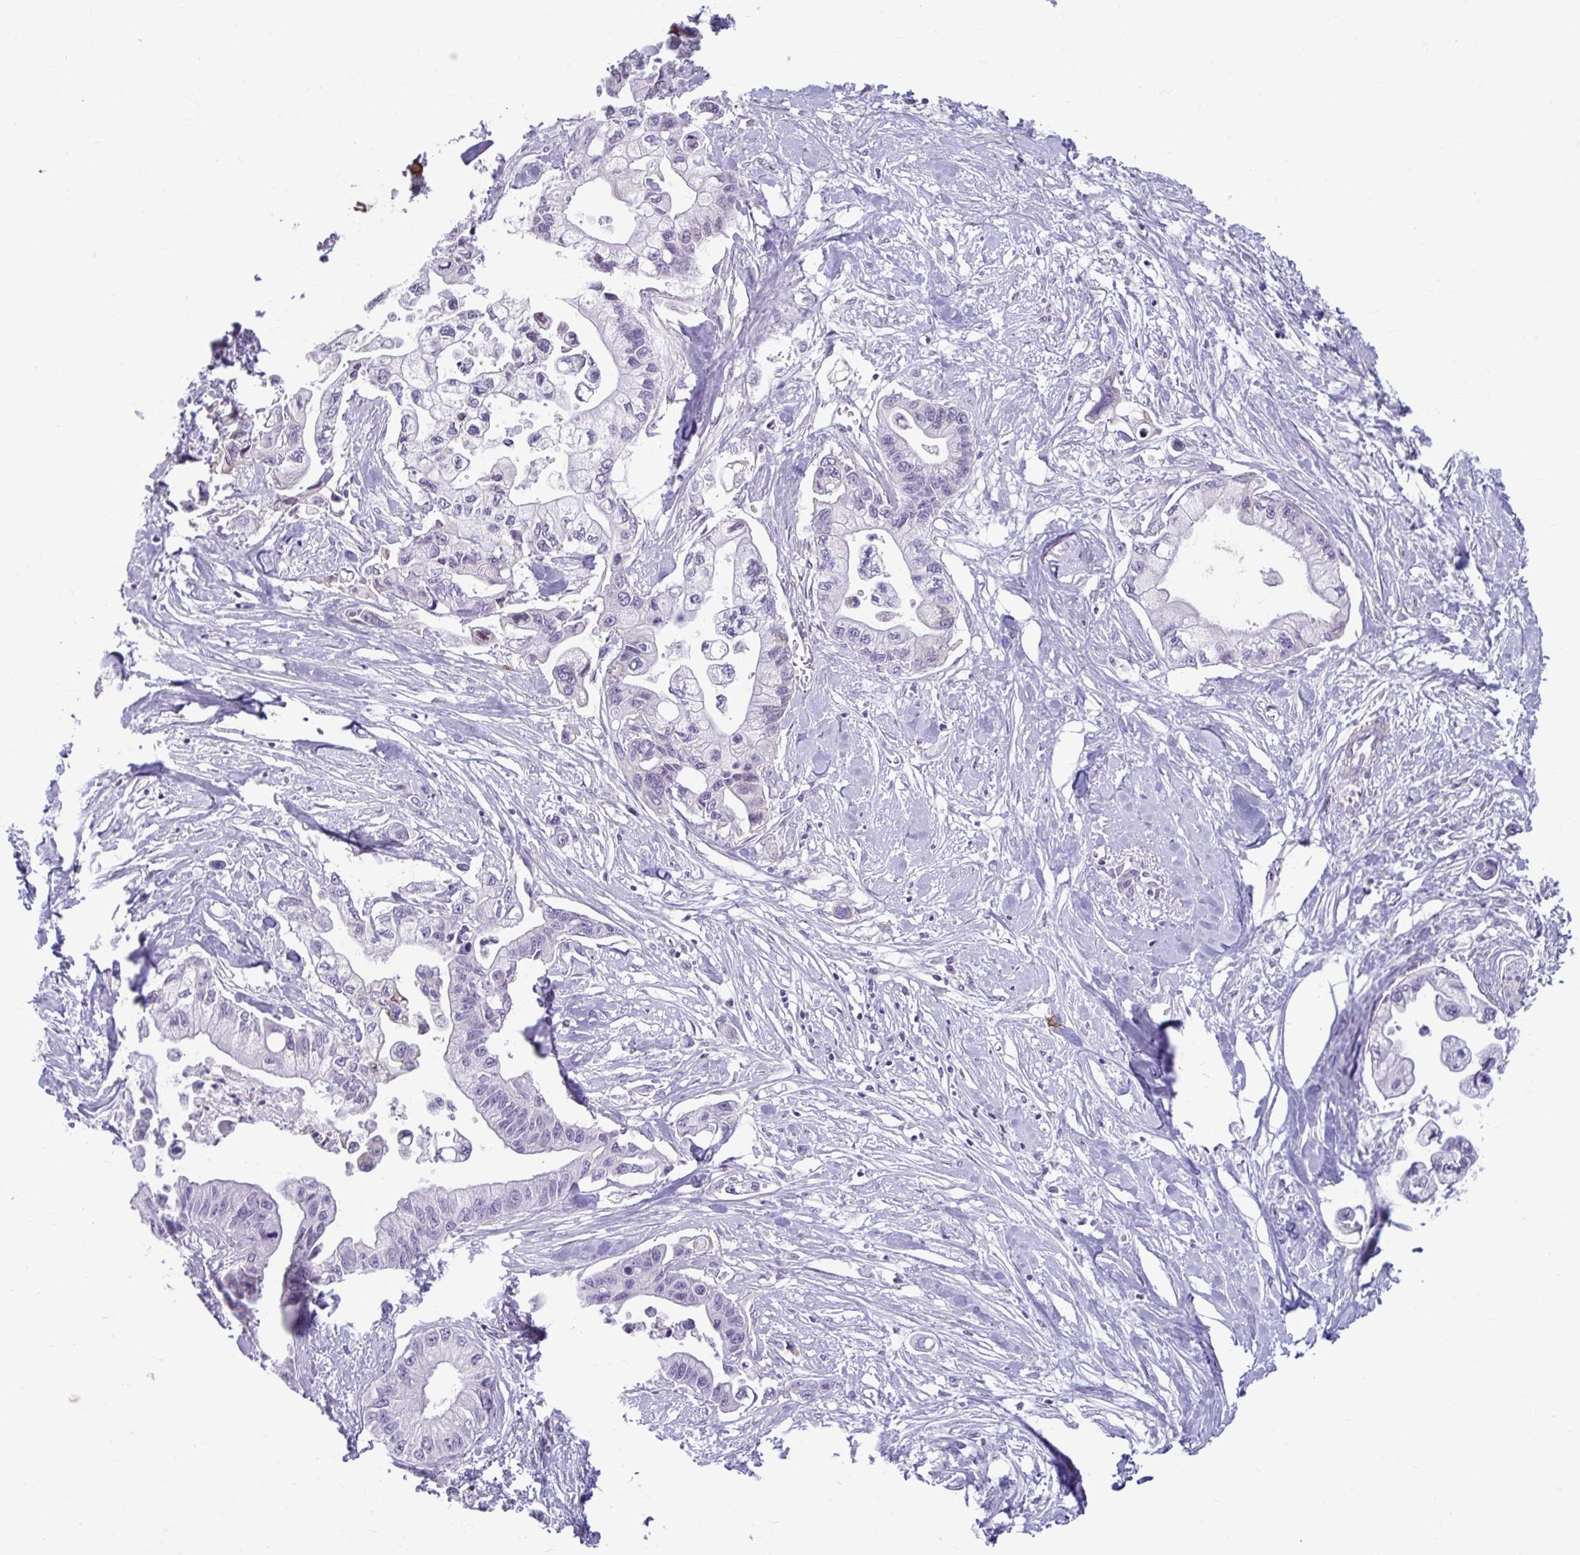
{"staining": {"intensity": "negative", "quantity": "none", "location": "none"}, "tissue": "pancreatic cancer", "cell_type": "Tumor cells", "image_type": "cancer", "snomed": [{"axis": "morphology", "description": "Adenocarcinoma, NOS"}, {"axis": "topography", "description": "Pancreas"}], "caption": "Immunohistochemical staining of human adenocarcinoma (pancreatic) exhibits no significant expression in tumor cells.", "gene": "MSMO1", "patient": {"sex": "male", "age": 61}}